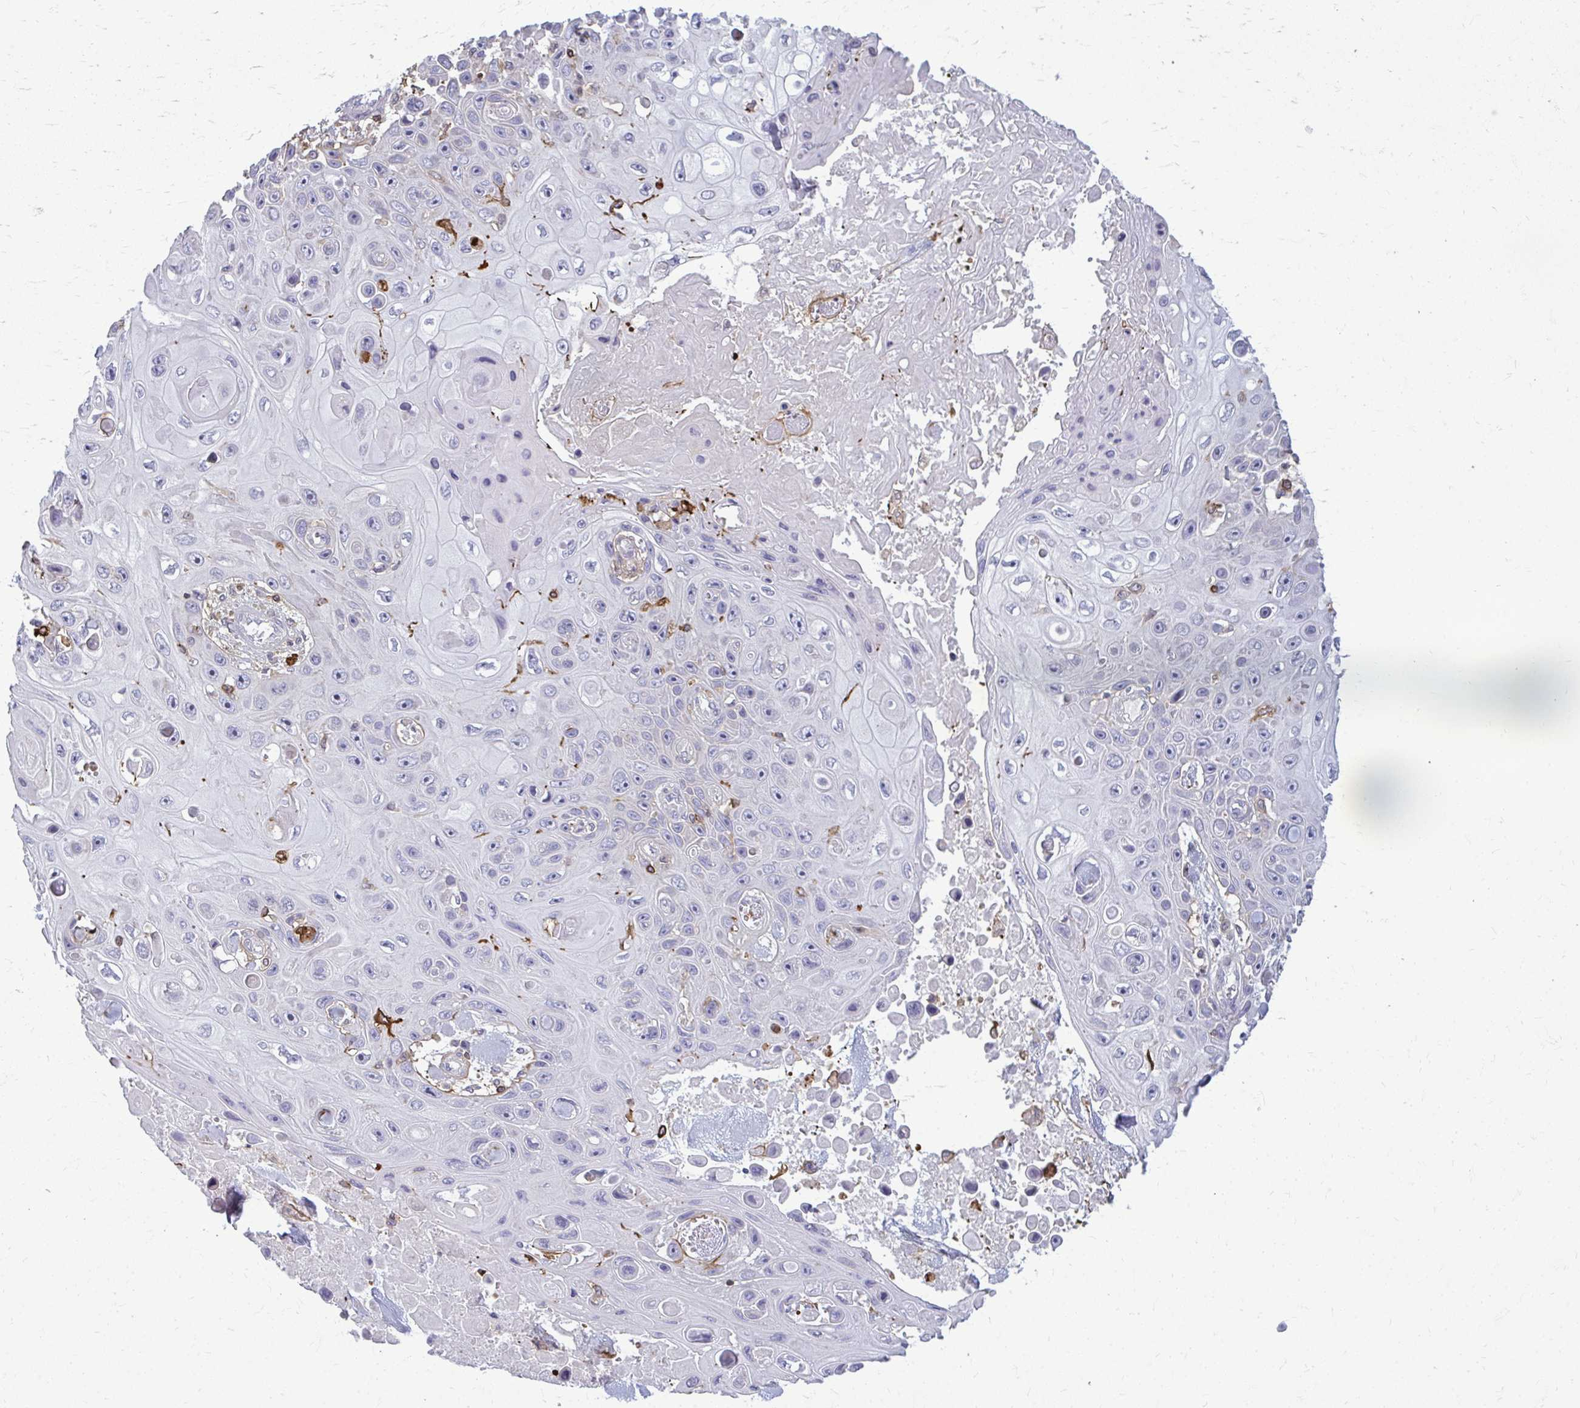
{"staining": {"intensity": "negative", "quantity": "none", "location": "none"}, "tissue": "skin cancer", "cell_type": "Tumor cells", "image_type": "cancer", "snomed": [{"axis": "morphology", "description": "Squamous cell carcinoma, NOS"}, {"axis": "topography", "description": "Skin"}], "caption": "DAB (3,3'-diaminobenzidine) immunohistochemical staining of squamous cell carcinoma (skin) shows no significant expression in tumor cells.", "gene": "AP5M1", "patient": {"sex": "male", "age": 82}}